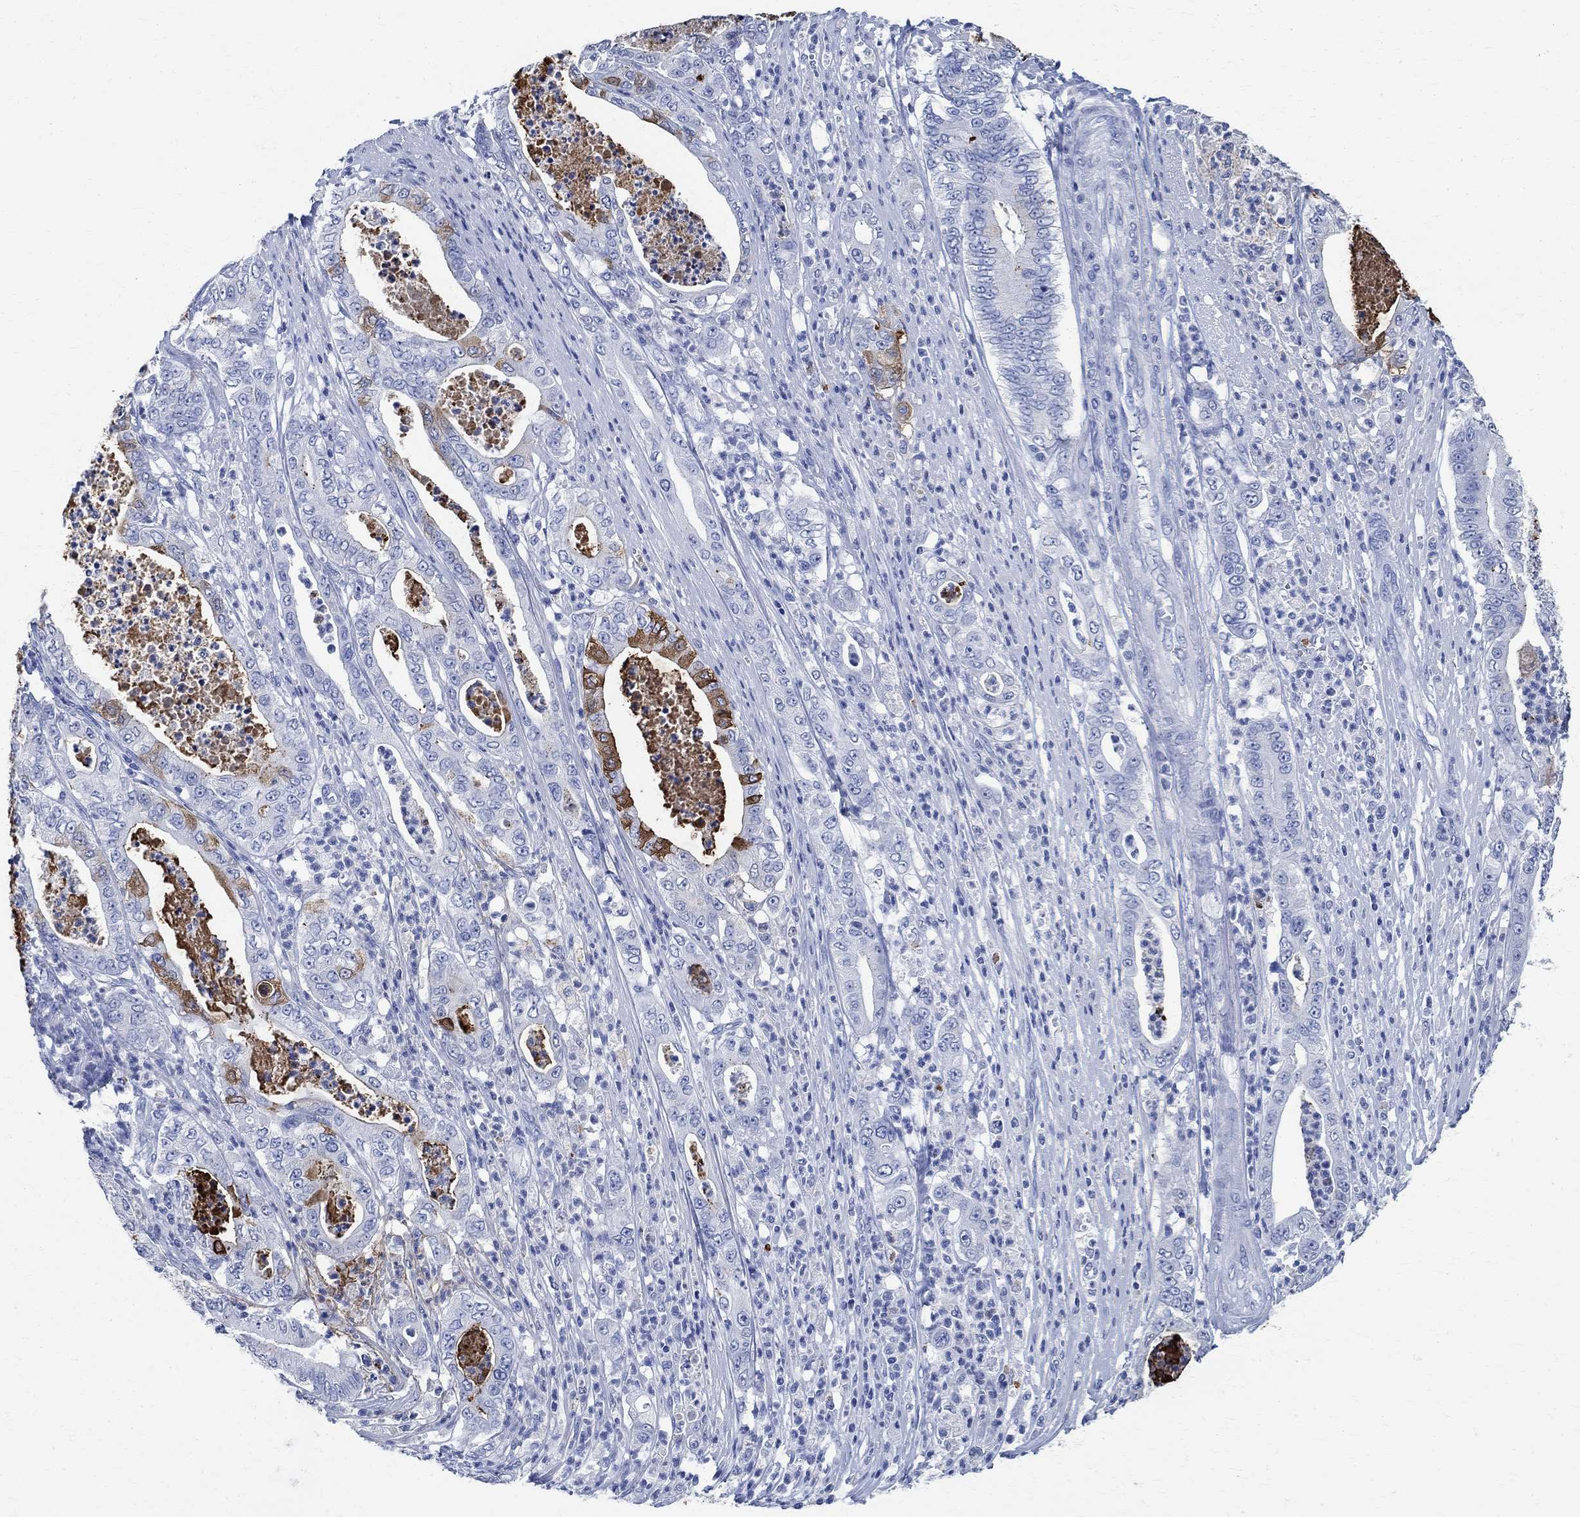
{"staining": {"intensity": "strong", "quantity": "<25%", "location": "cytoplasmic/membranous"}, "tissue": "pancreatic cancer", "cell_type": "Tumor cells", "image_type": "cancer", "snomed": [{"axis": "morphology", "description": "Adenocarcinoma, NOS"}, {"axis": "topography", "description": "Pancreas"}], "caption": "Immunohistochemical staining of human pancreatic cancer (adenocarcinoma) exhibits medium levels of strong cytoplasmic/membranous protein expression in about <25% of tumor cells. Nuclei are stained in blue.", "gene": "TMEM221", "patient": {"sex": "male", "age": 71}}